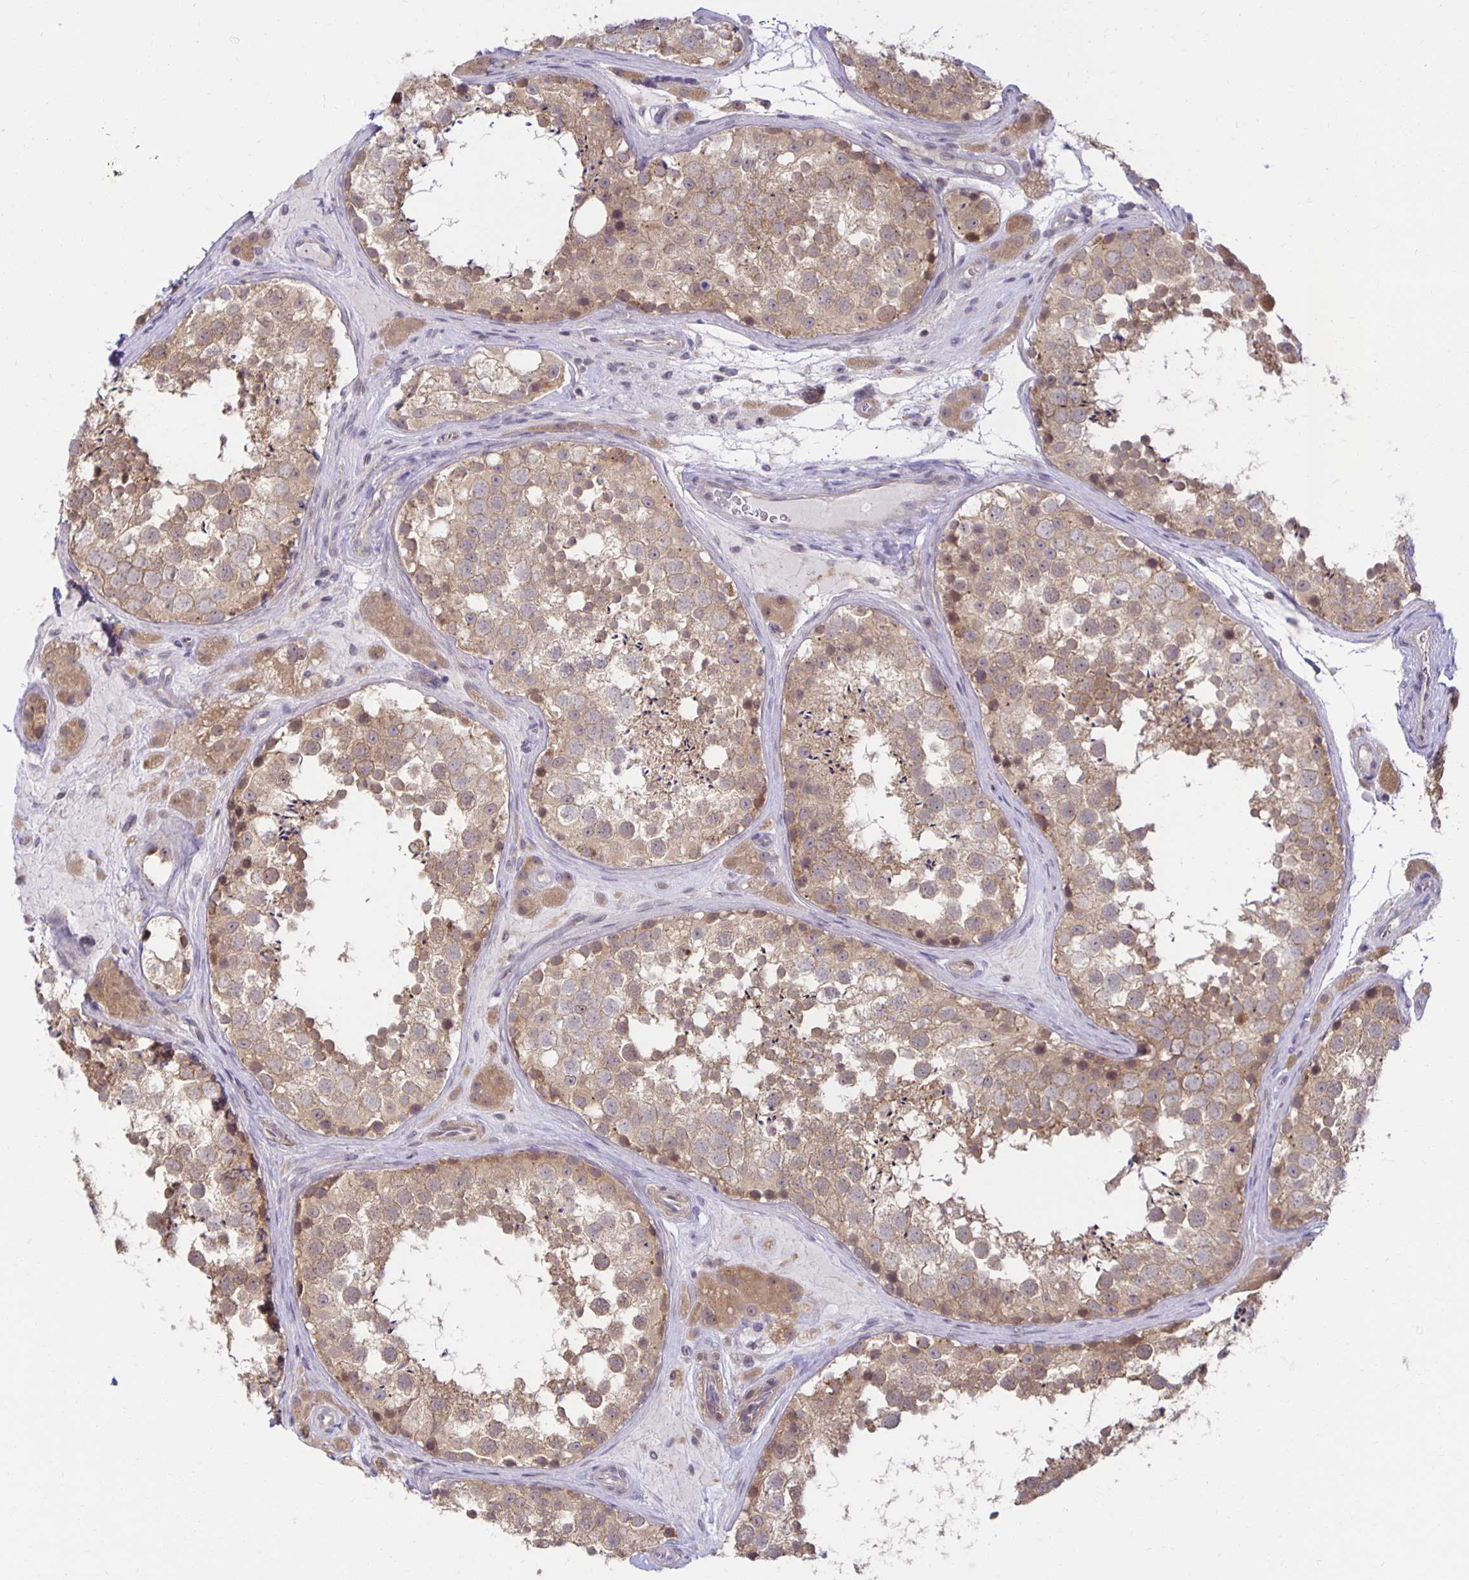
{"staining": {"intensity": "moderate", "quantity": ">75%", "location": "cytoplasmic/membranous"}, "tissue": "testis", "cell_type": "Cells in seminiferous ducts", "image_type": "normal", "snomed": [{"axis": "morphology", "description": "Normal tissue, NOS"}, {"axis": "topography", "description": "Testis"}], "caption": "The micrograph shows a brown stain indicating the presence of a protein in the cytoplasmic/membranous of cells in seminiferous ducts in testis. Nuclei are stained in blue.", "gene": "MIEN1", "patient": {"sex": "male", "age": 41}}